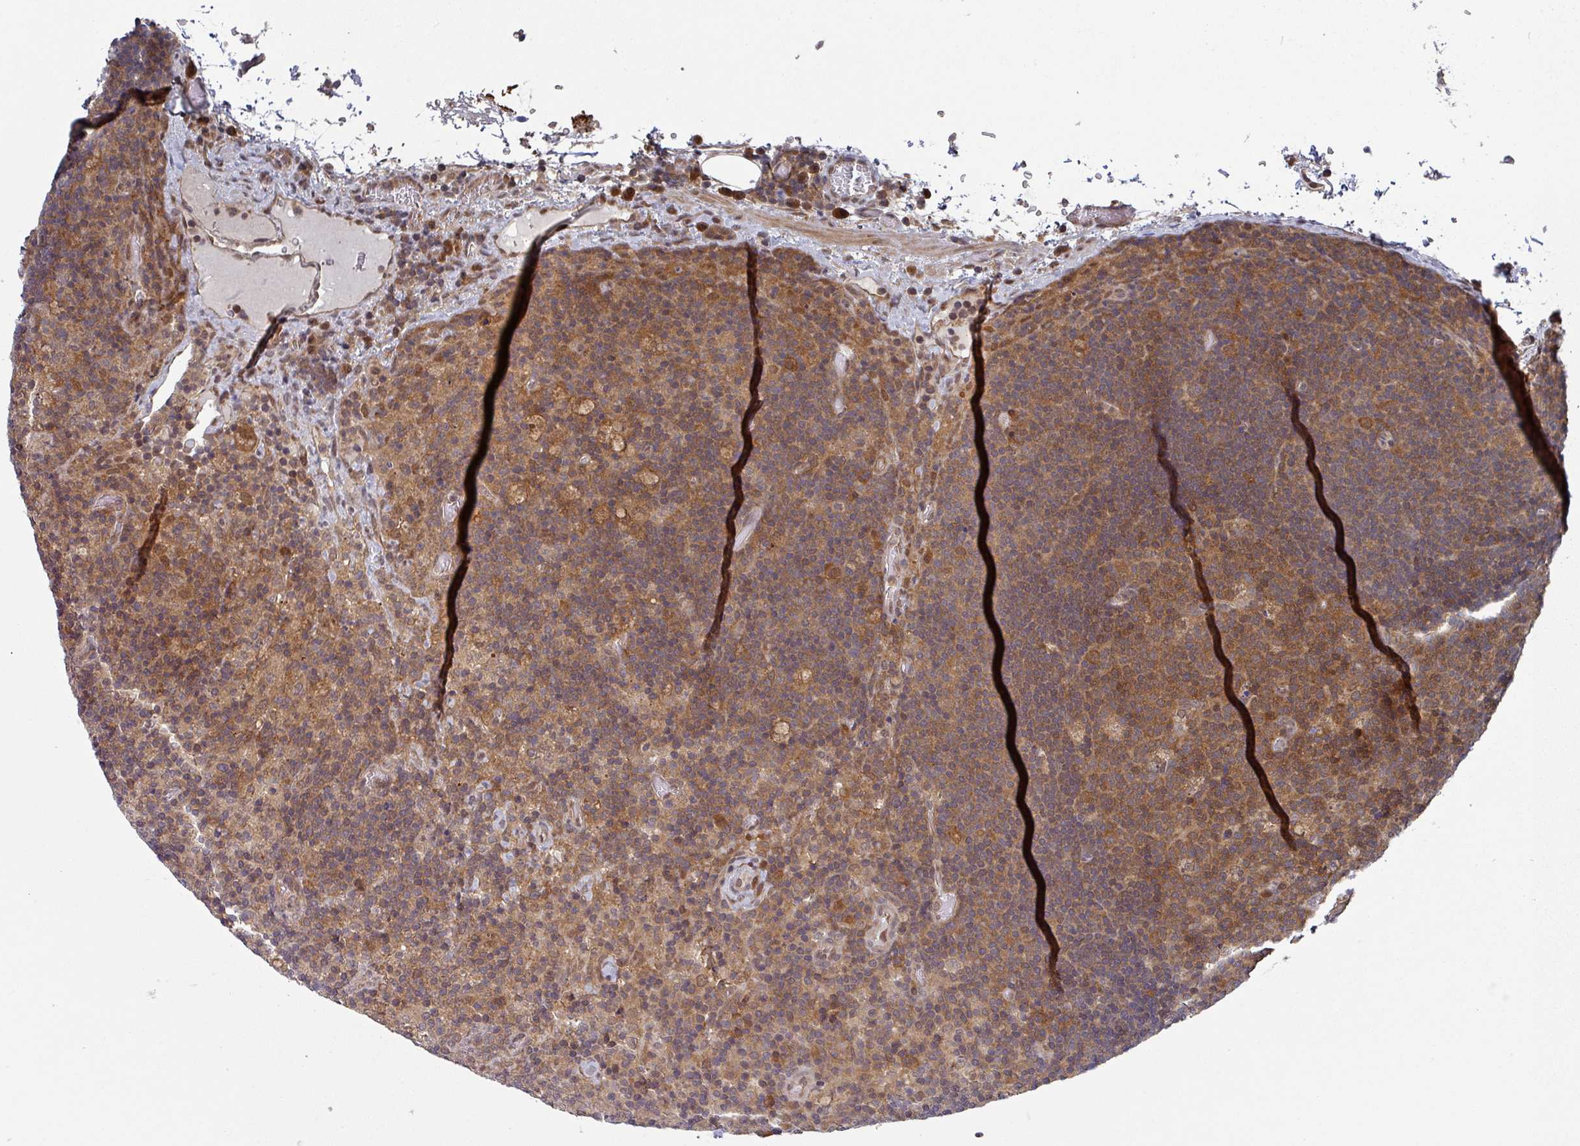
{"staining": {"intensity": "moderate", "quantity": ">75%", "location": "cytoplasmic/membranous,nuclear"}, "tissue": "lymph node", "cell_type": "Germinal center cells", "image_type": "normal", "snomed": [{"axis": "morphology", "description": "Normal tissue, NOS"}, {"axis": "topography", "description": "Lymph node"}], "caption": "This image displays benign lymph node stained with immunohistochemistry to label a protein in brown. The cytoplasmic/membranous,nuclear of germinal center cells show moderate positivity for the protein. Nuclei are counter-stained blue.", "gene": "GOLGA7B", "patient": {"sex": "male", "age": 58}}